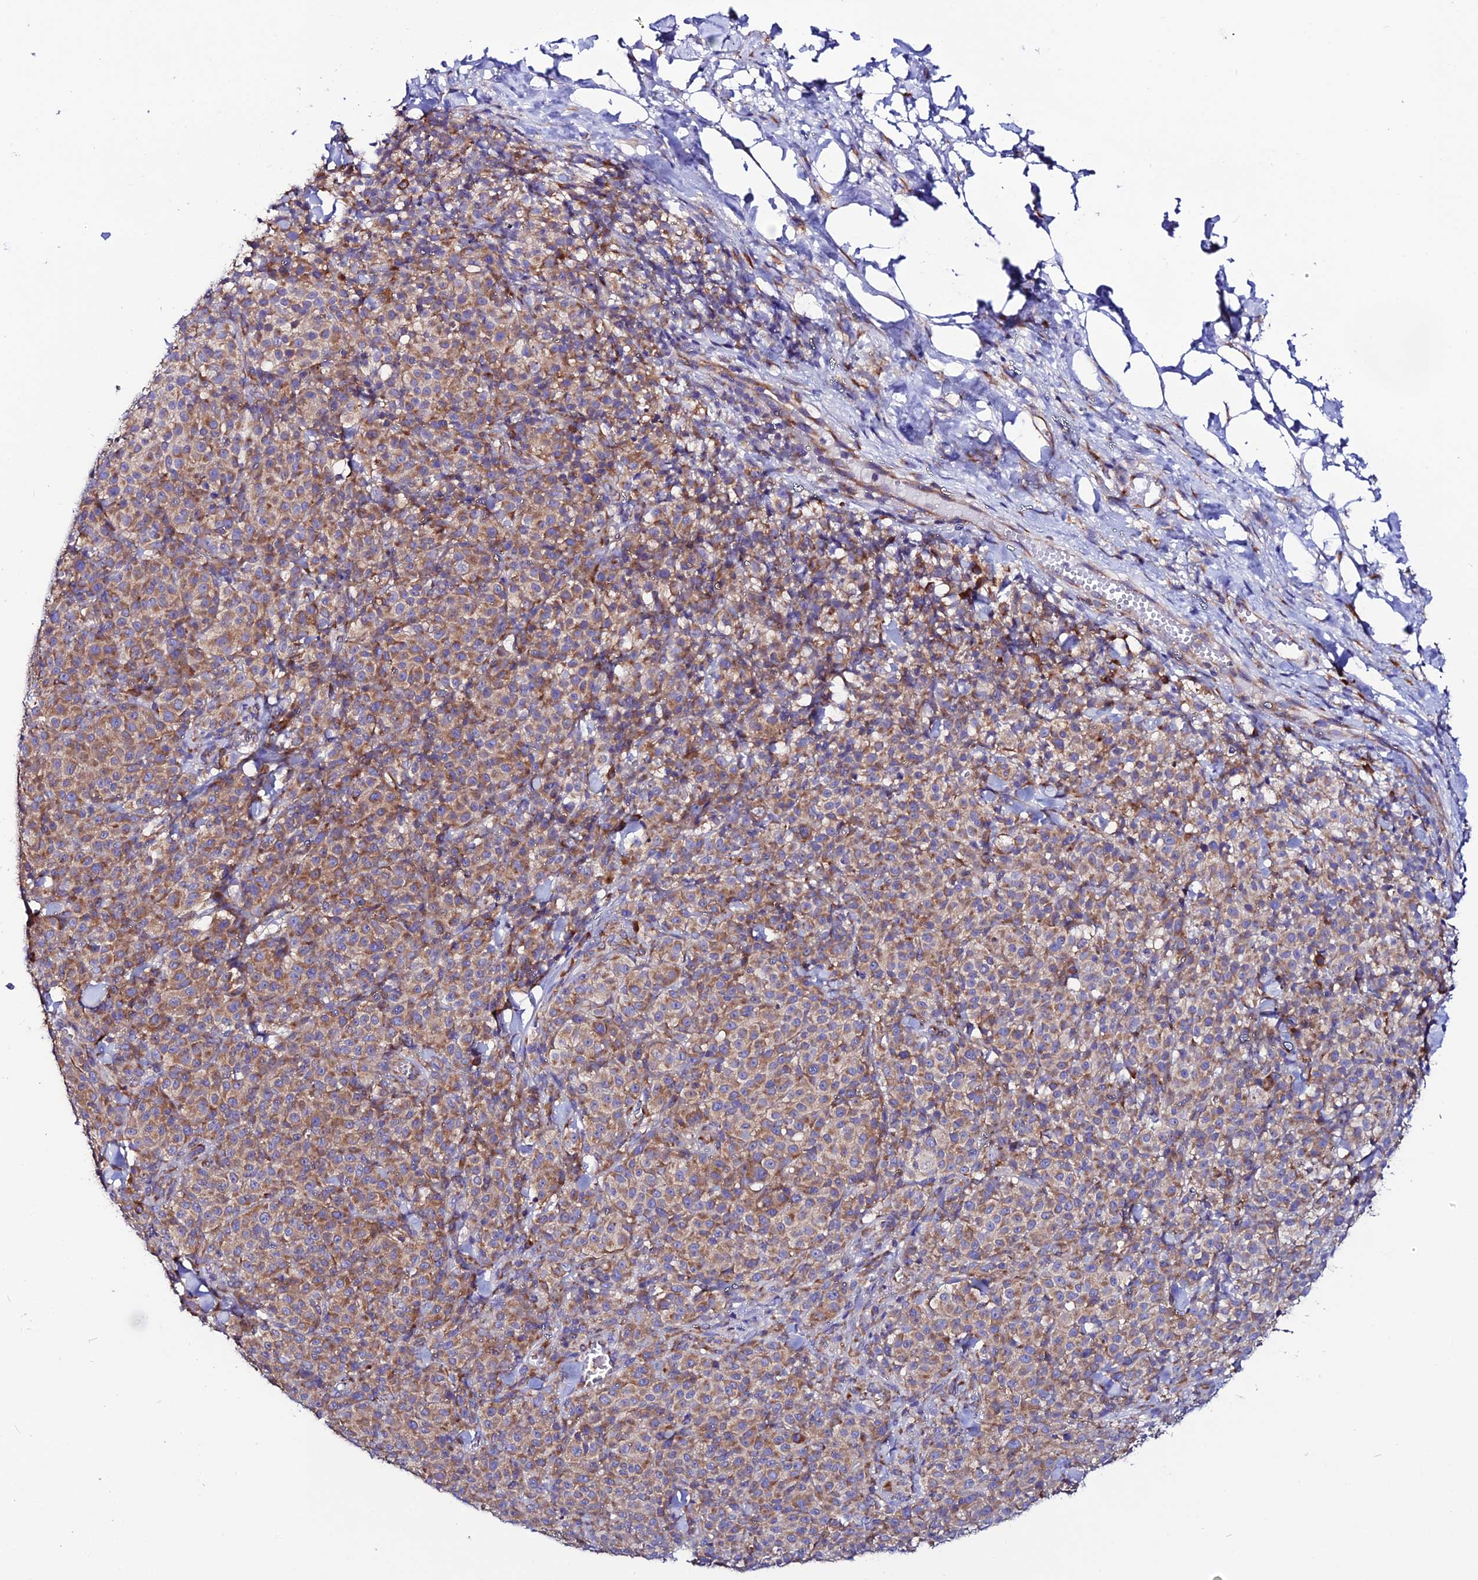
{"staining": {"intensity": "moderate", "quantity": ">75%", "location": "cytoplasmic/membranous"}, "tissue": "melanoma", "cell_type": "Tumor cells", "image_type": "cancer", "snomed": [{"axis": "morphology", "description": "Normal tissue, NOS"}, {"axis": "morphology", "description": "Malignant melanoma, NOS"}, {"axis": "topography", "description": "Skin"}], "caption": "Immunohistochemical staining of human melanoma exhibits medium levels of moderate cytoplasmic/membranous protein positivity in approximately >75% of tumor cells.", "gene": "EEF1G", "patient": {"sex": "female", "age": 34}}